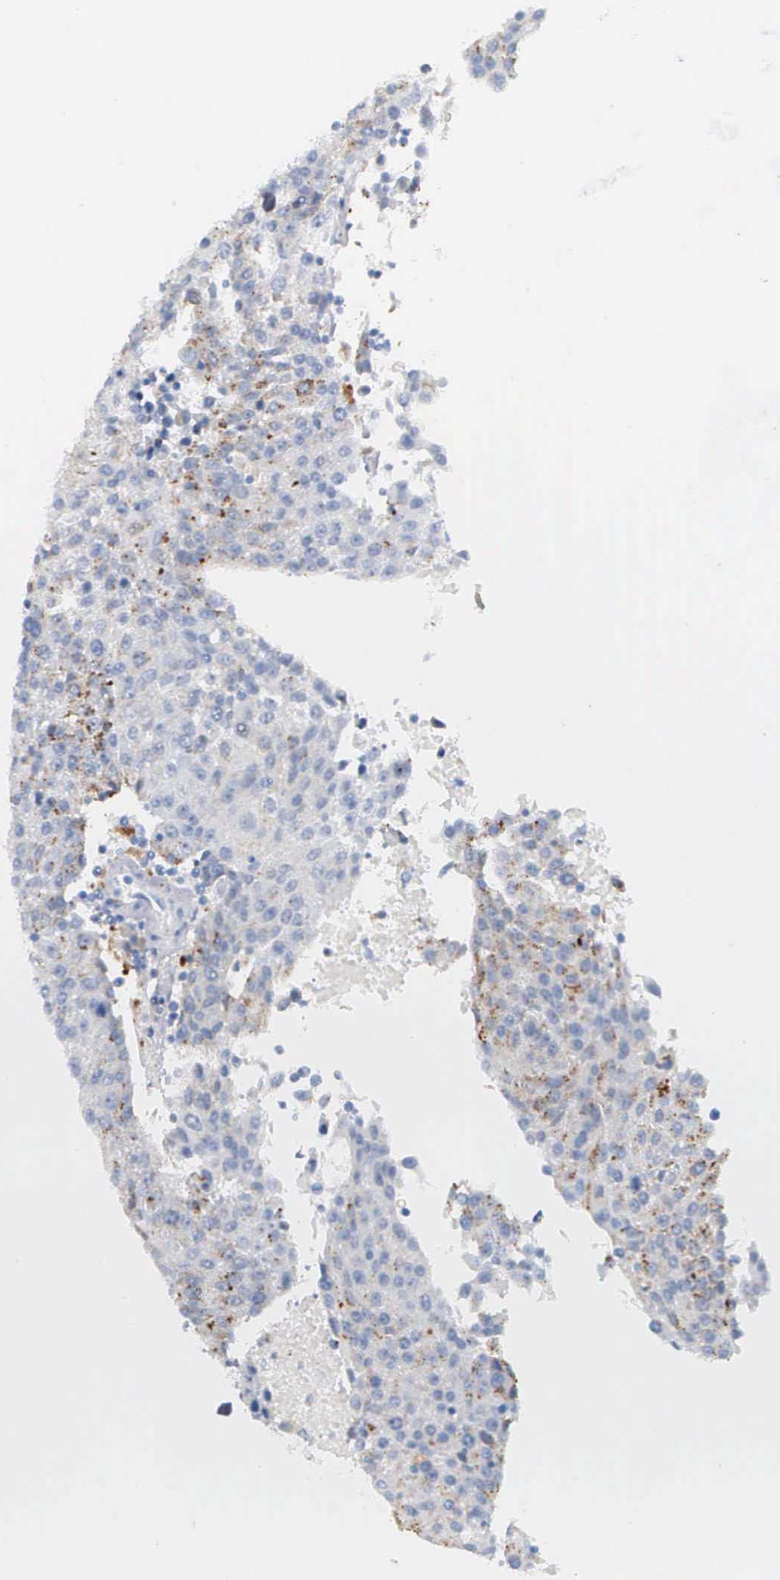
{"staining": {"intensity": "weak", "quantity": "<25%", "location": "cytoplasmic/membranous"}, "tissue": "urothelial cancer", "cell_type": "Tumor cells", "image_type": "cancer", "snomed": [{"axis": "morphology", "description": "Urothelial carcinoma, High grade"}, {"axis": "topography", "description": "Urinary bladder"}], "caption": "The image shows no staining of tumor cells in urothelial cancer.", "gene": "CTSH", "patient": {"sex": "female", "age": 85}}